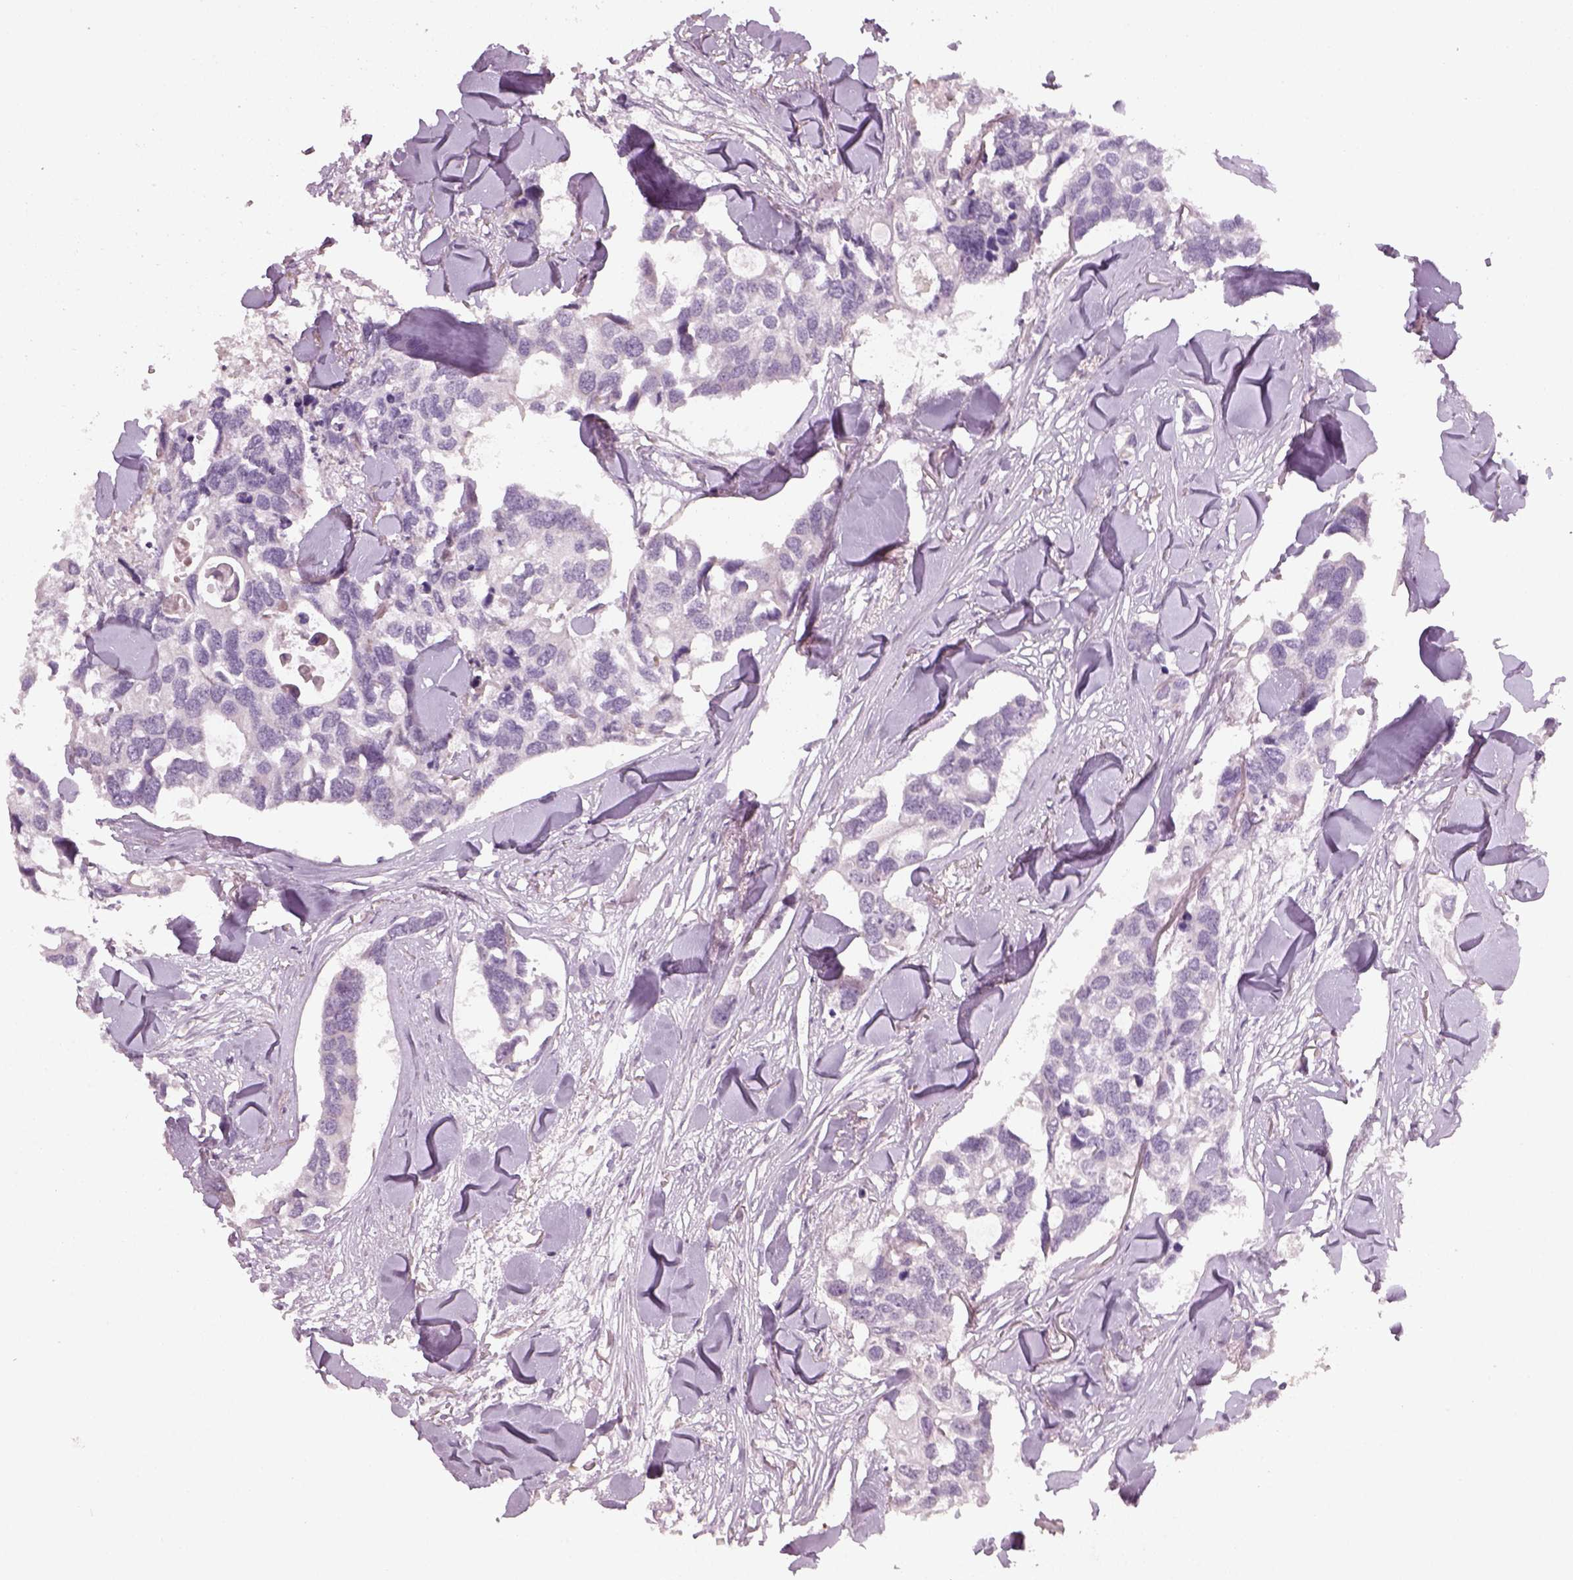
{"staining": {"intensity": "negative", "quantity": "none", "location": "none"}, "tissue": "breast cancer", "cell_type": "Tumor cells", "image_type": "cancer", "snomed": [{"axis": "morphology", "description": "Duct carcinoma"}, {"axis": "topography", "description": "Breast"}], "caption": "Tumor cells show no significant protein positivity in invasive ductal carcinoma (breast).", "gene": "PENK", "patient": {"sex": "female", "age": 83}}